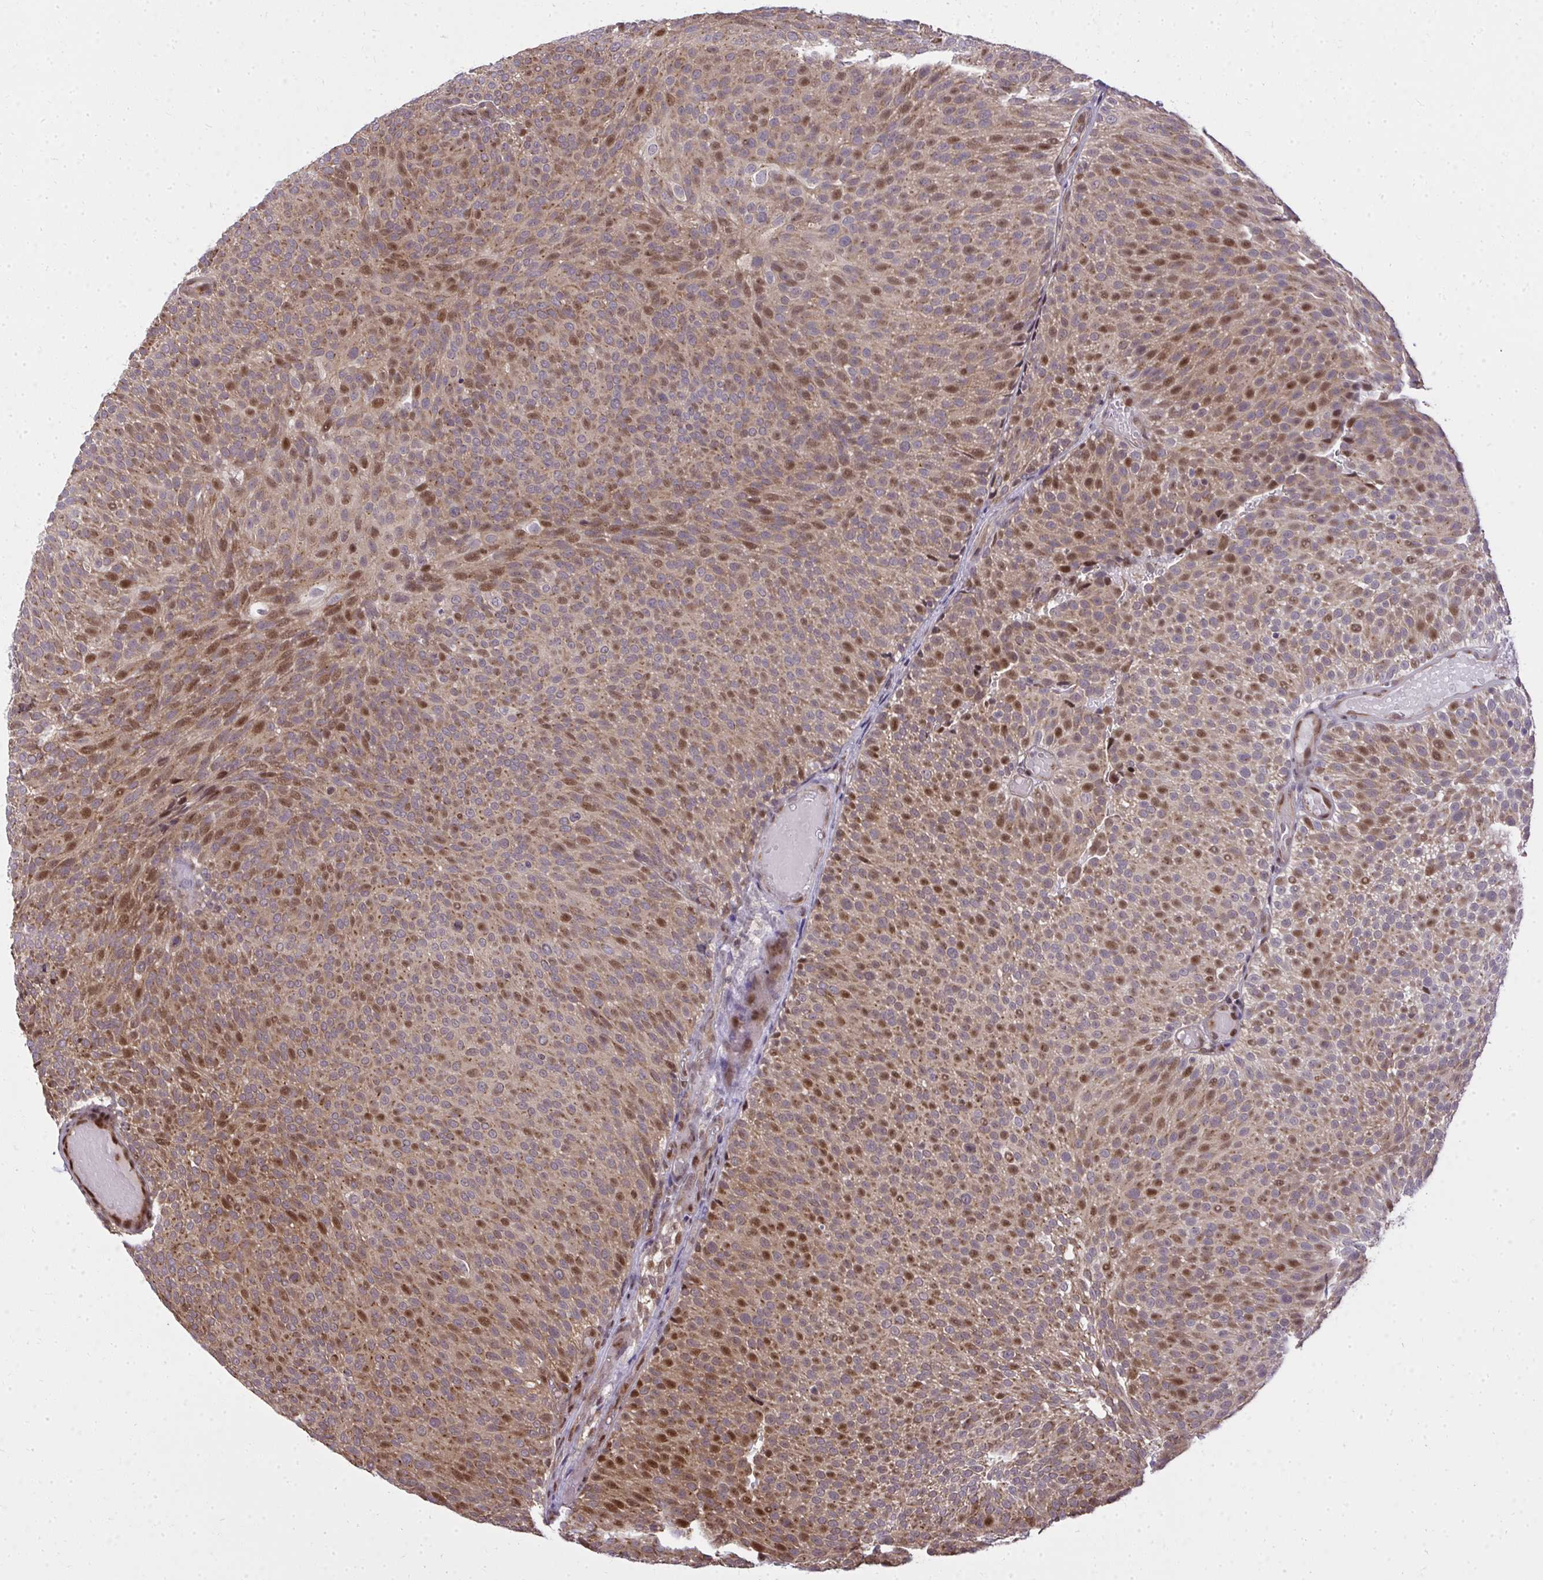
{"staining": {"intensity": "moderate", "quantity": "25%-75%", "location": "cytoplasmic/membranous,nuclear"}, "tissue": "urothelial cancer", "cell_type": "Tumor cells", "image_type": "cancer", "snomed": [{"axis": "morphology", "description": "Urothelial carcinoma, Low grade"}, {"axis": "topography", "description": "Urinary bladder"}], "caption": "An immunohistochemistry (IHC) histopathology image of tumor tissue is shown. Protein staining in brown labels moderate cytoplasmic/membranous and nuclear positivity in low-grade urothelial carcinoma within tumor cells.", "gene": "PIGY", "patient": {"sex": "male", "age": 78}}